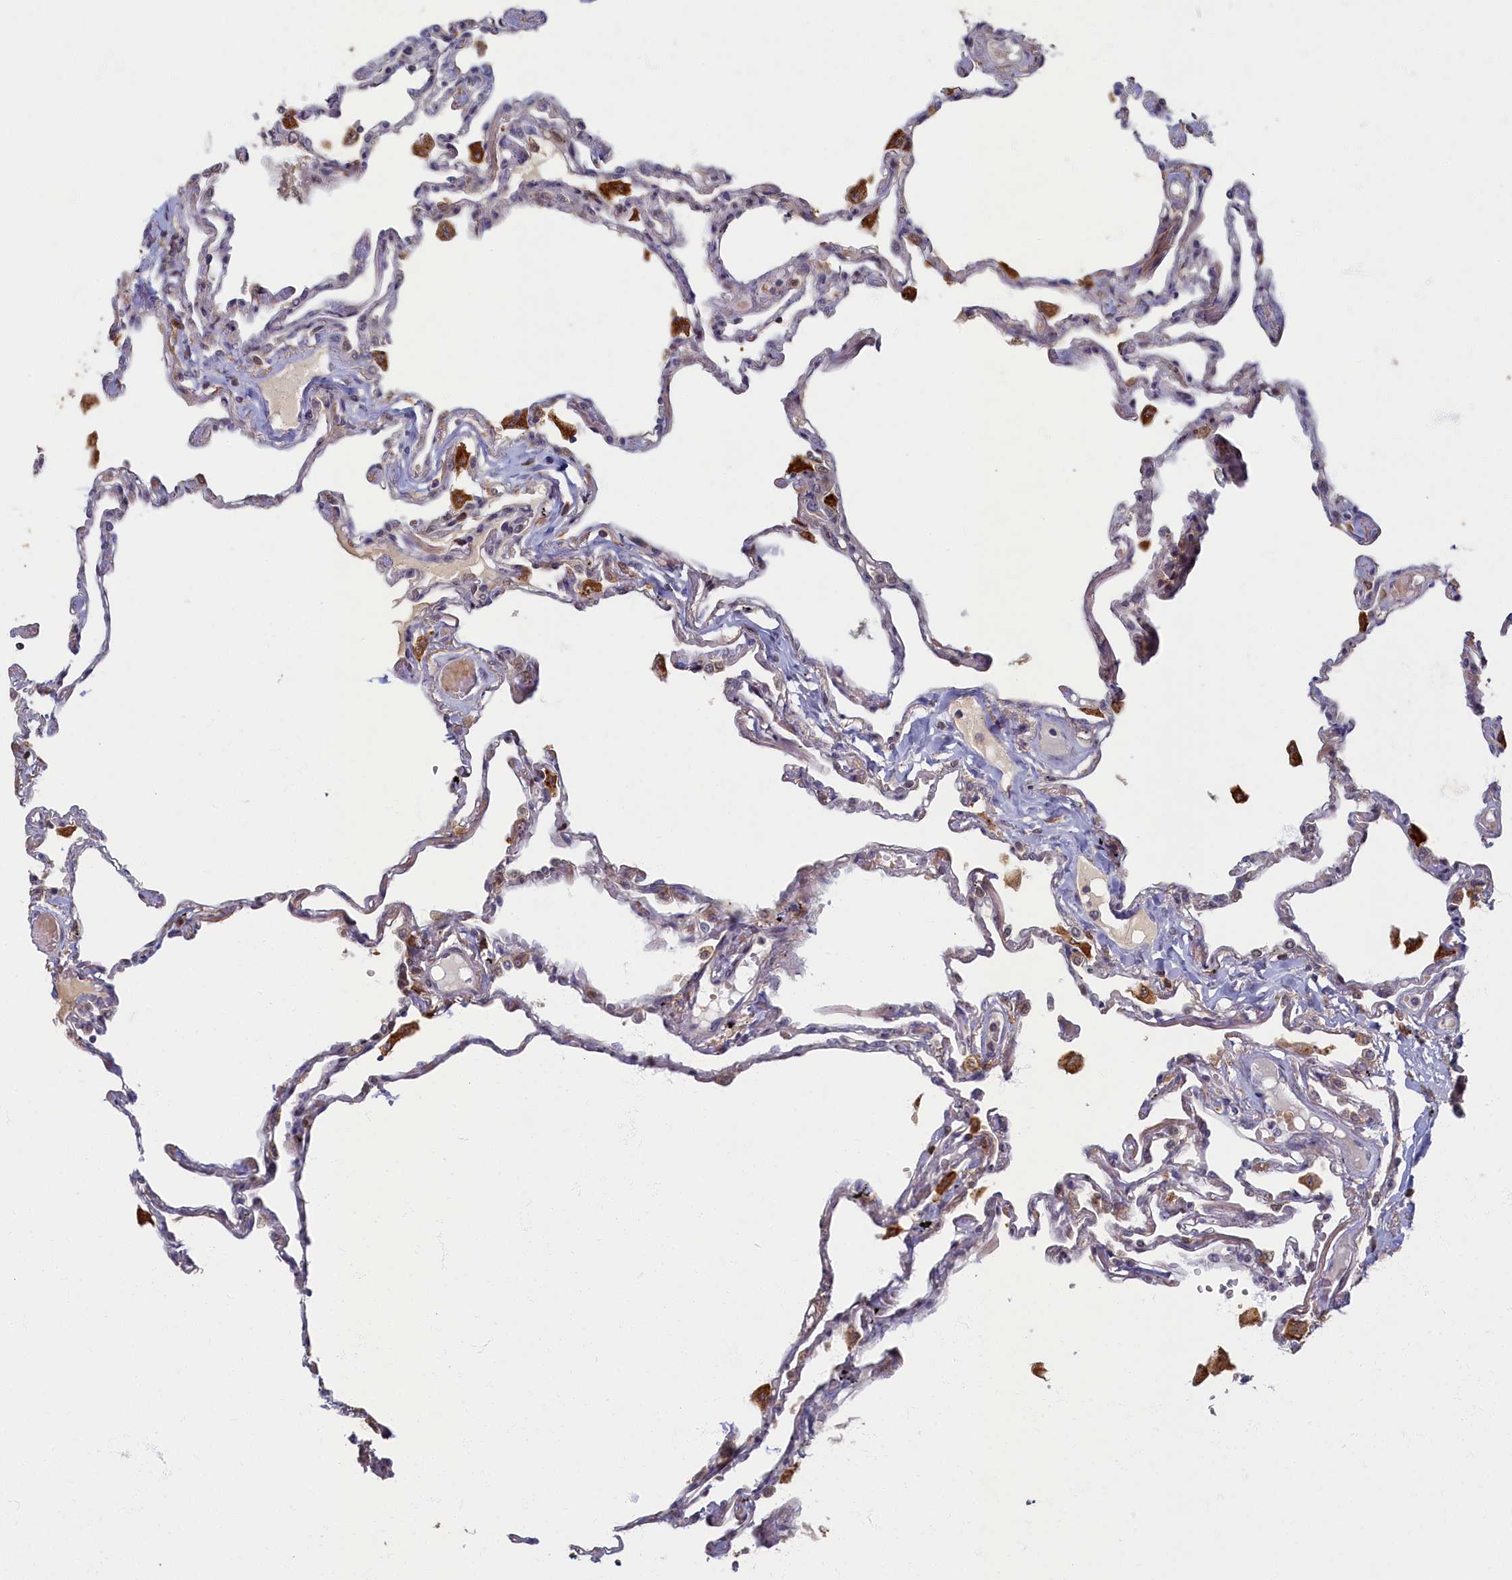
{"staining": {"intensity": "weak", "quantity": "<25%", "location": "nuclear"}, "tissue": "lung", "cell_type": "Alveolar cells", "image_type": "normal", "snomed": [{"axis": "morphology", "description": "Normal tissue, NOS"}, {"axis": "topography", "description": "Lung"}], "caption": "This is a histopathology image of immunohistochemistry (IHC) staining of normal lung, which shows no expression in alveolar cells.", "gene": "HUNK", "patient": {"sex": "female", "age": 67}}